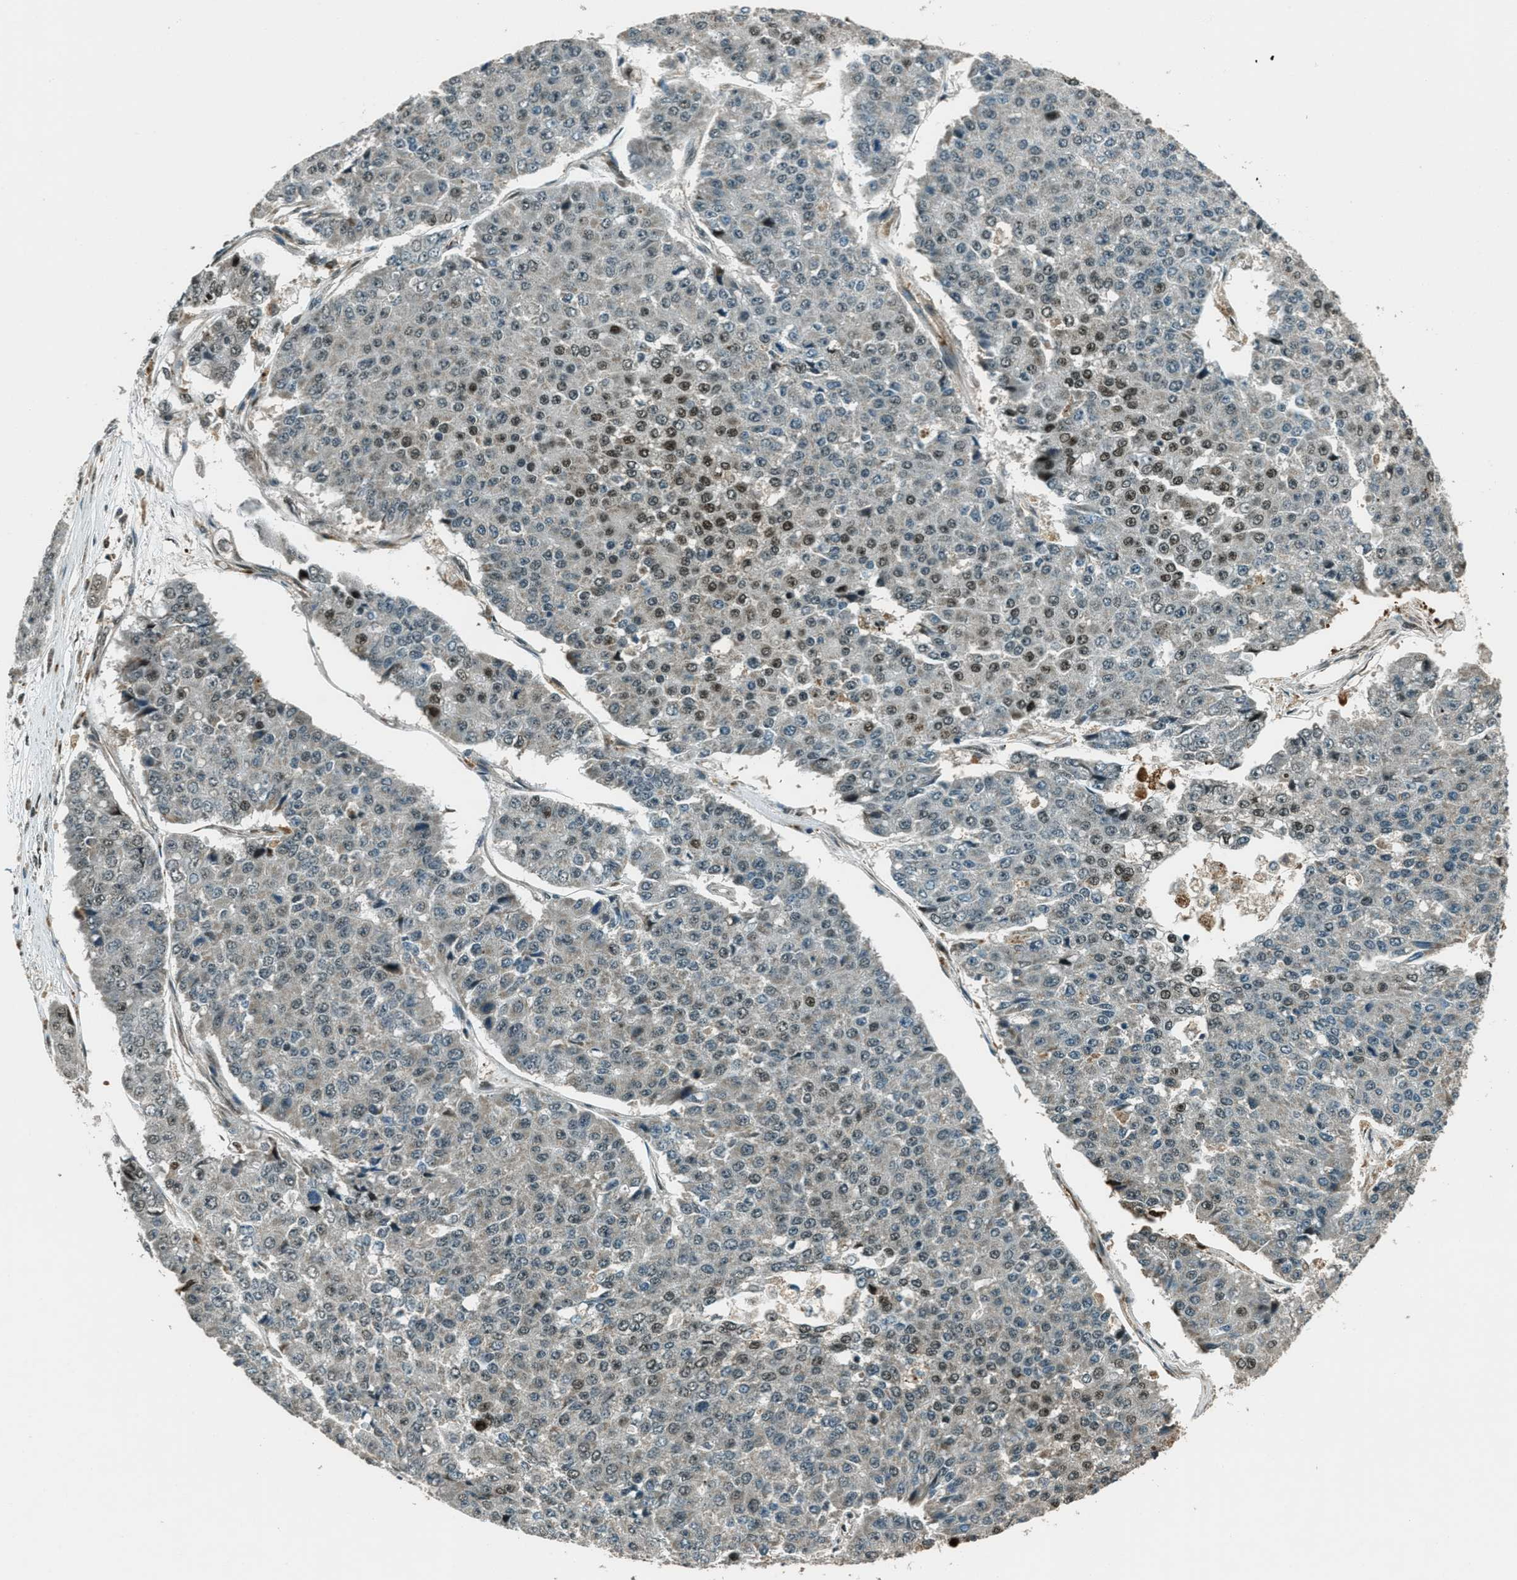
{"staining": {"intensity": "moderate", "quantity": "<25%", "location": "nuclear"}, "tissue": "pancreatic cancer", "cell_type": "Tumor cells", "image_type": "cancer", "snomed": [{"axis": "morphology", "description": "Adenocarcinoma, NOS"}, {"axis": "topography", "description": "Pancreas"}], "caption": "Immunohistochemical staining of pancreatic cancer (adenocarcinoma) demonstrates low levels of moderate nuclear protein expression in about <25% of tumor cells. (DAB (3,3'-diaminobenzidine) IHC with brightfield microscopy, high magnification).", "gene": "TARDBP", "patient": {"sex": "male", "age": 50}}